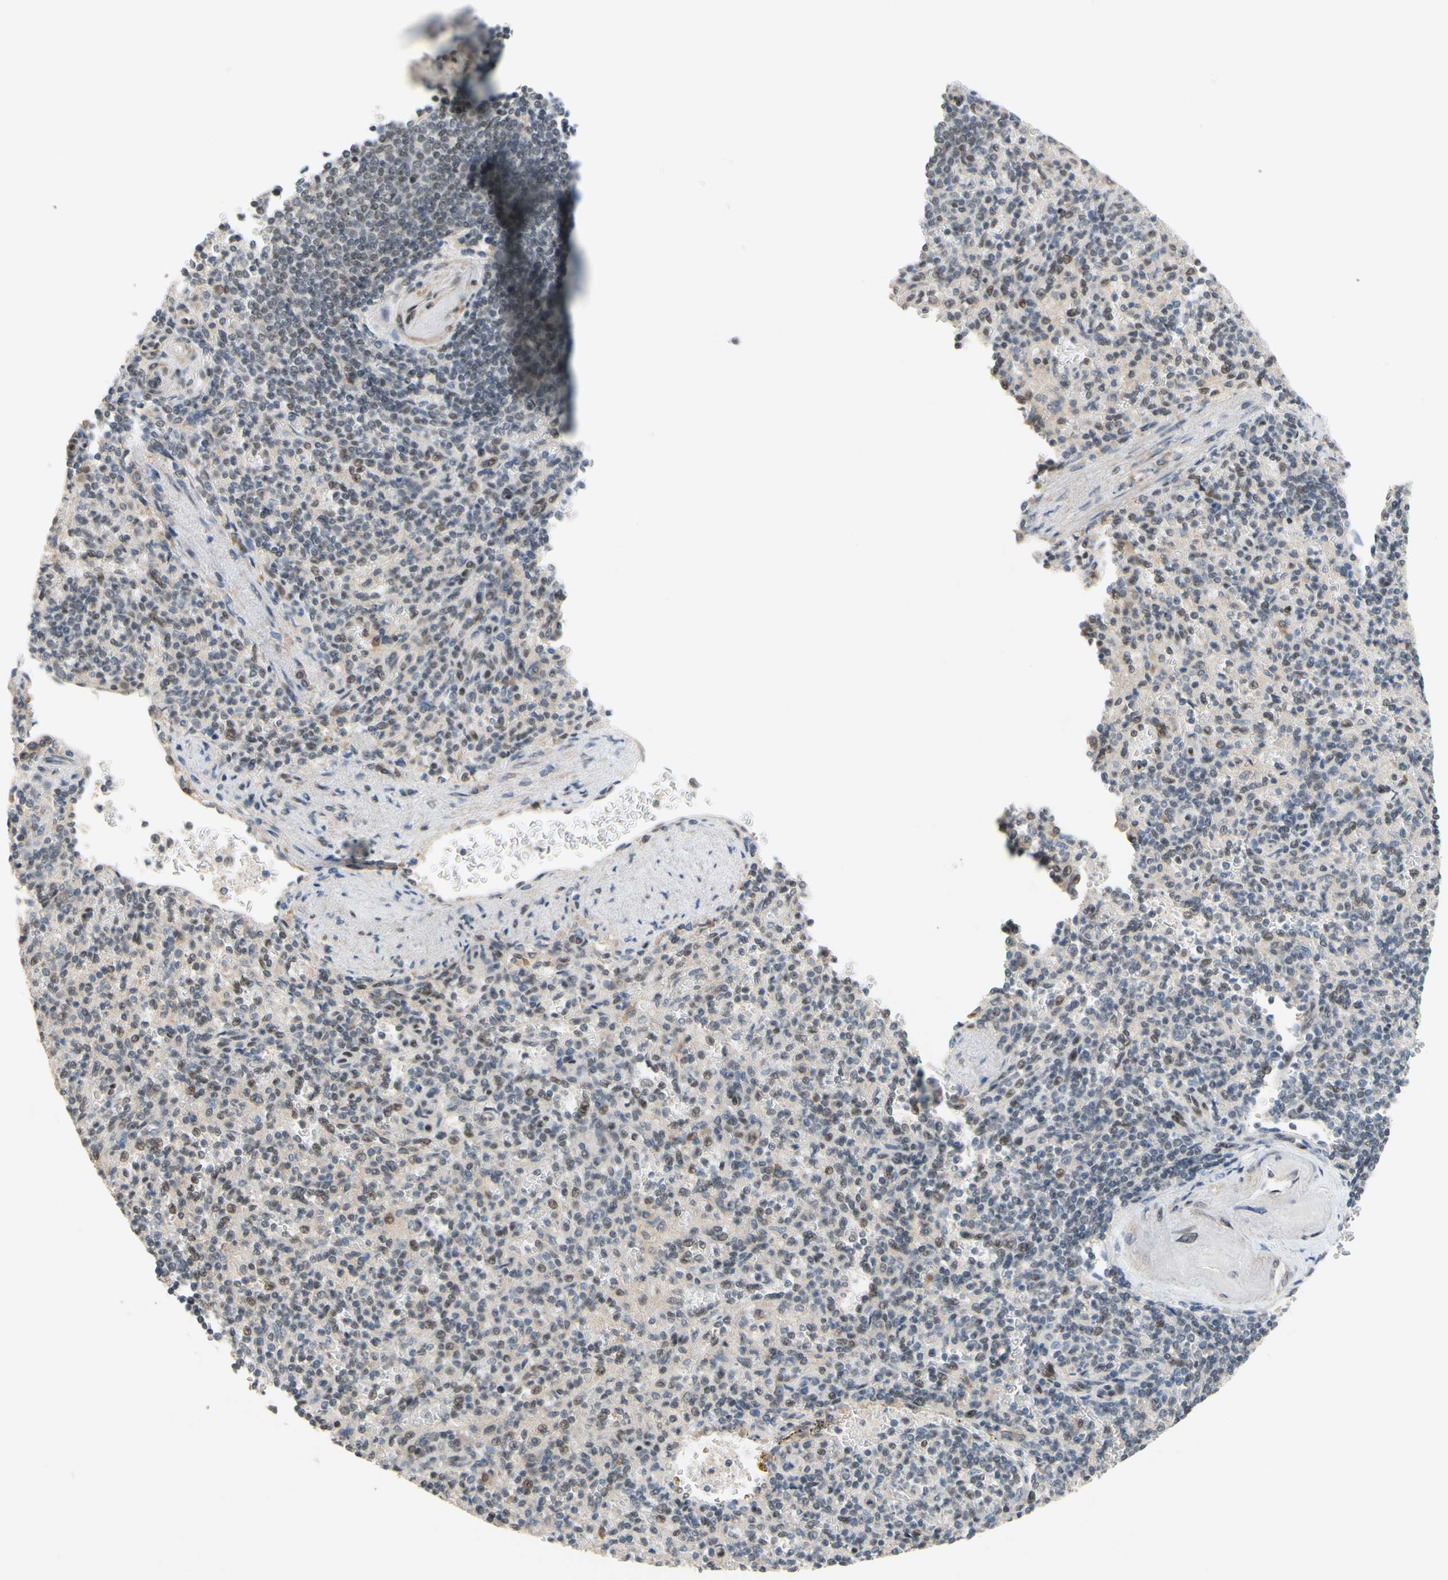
{"staining": {"intensity": "weak", "quantity": "25%-75%", "location": "nuclear"}, "tissue": "spleen", "cell_type": "Cells in red pulp", "image_type": "normal", "snomed": [{"axis": "morphology", "description": "Normal tissue, NOS"}, {"axis": "topography", "description": "Spleen"}], "caption": "Immunohistochemistry (IHC) histopathology image of unremarkable human spleen stained for a protein (brown), which displays low levels of weak nuclear expression in approximately 25%-75% of cells in red pulp.", "gene": "TAF4", "patient": {"sex": "female", "age": 74}}